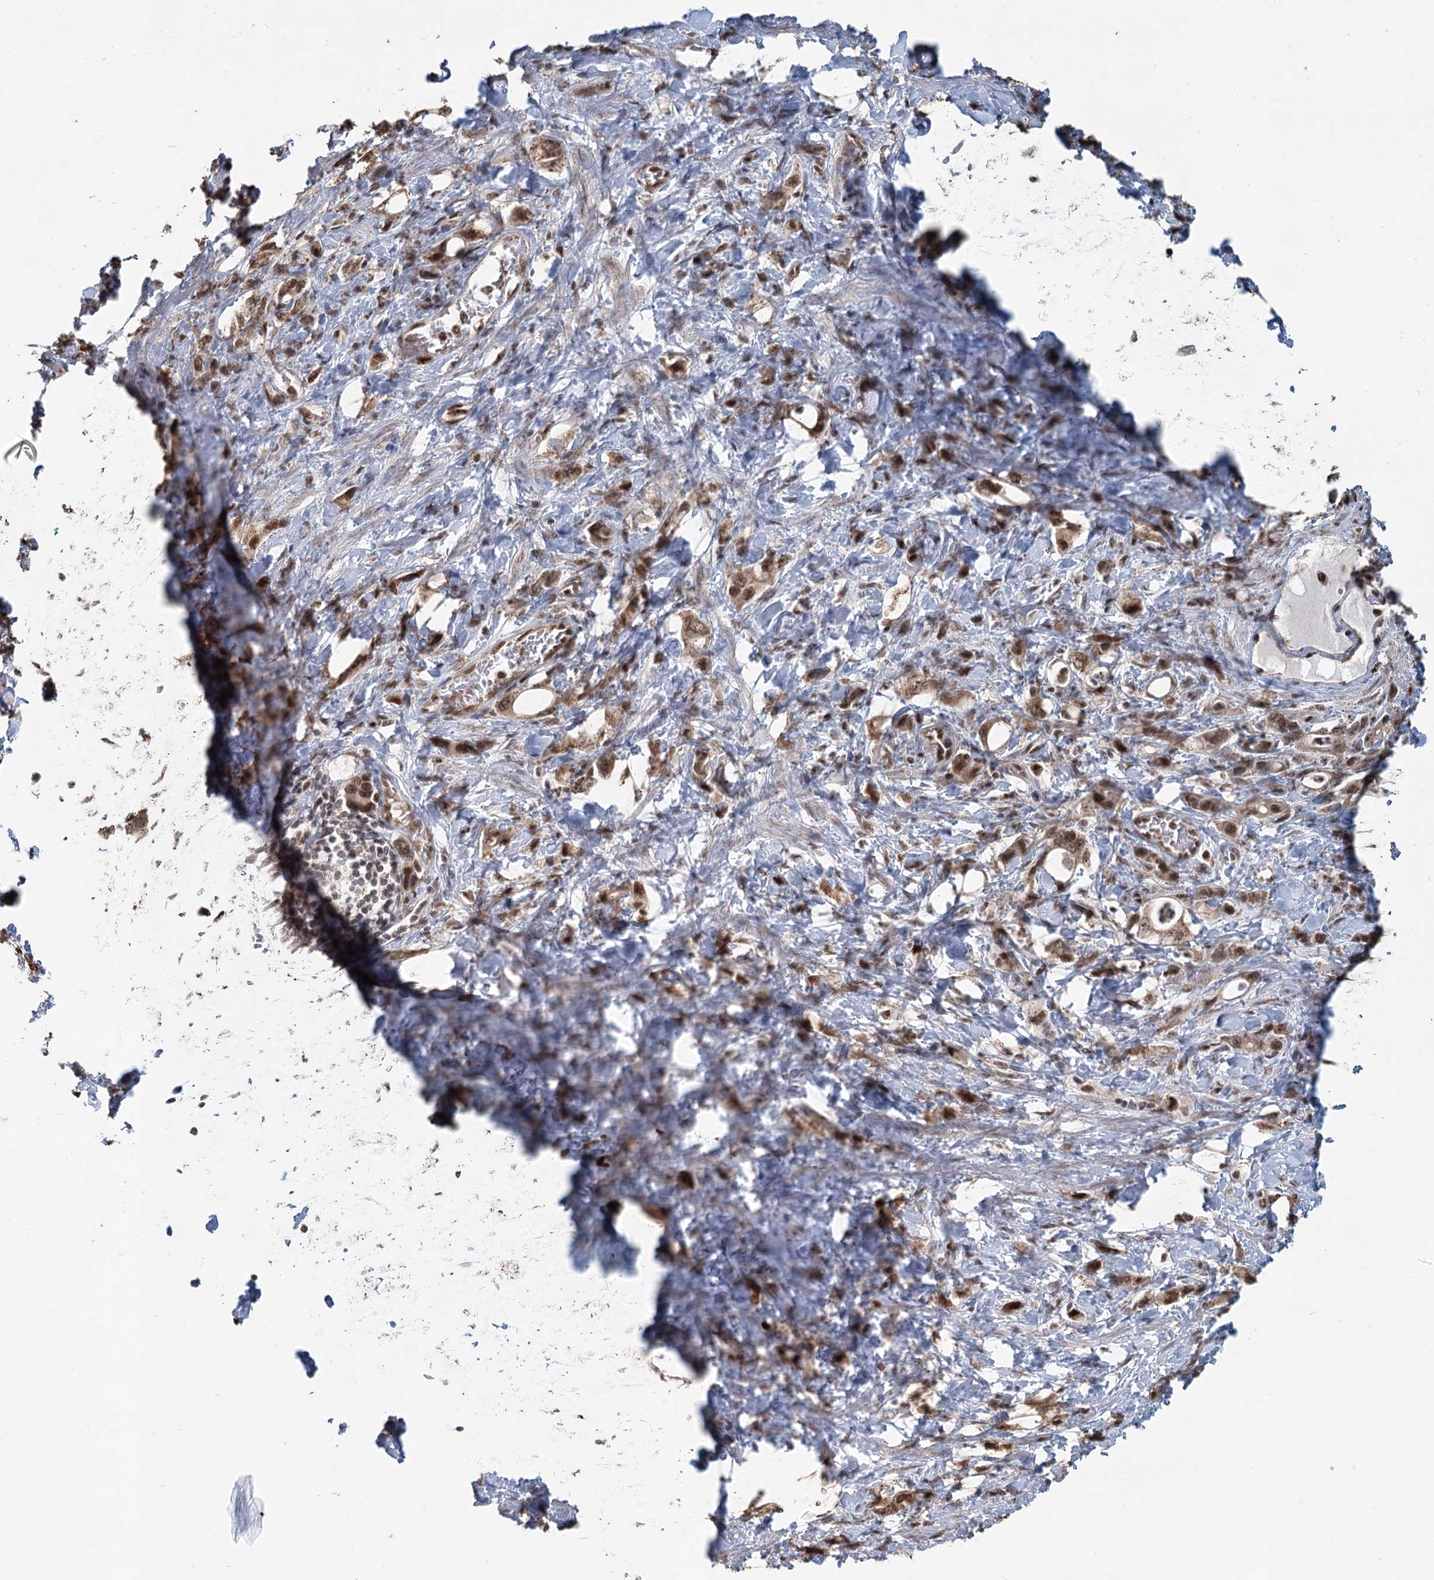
{"staining": {"intensity": "strong", "quantity": ">75%", "location": "cytoplasmic/membranous,nuclear"}, "tissue": "stomach cancer", "cell_type": "Tumor cells", "image_type": "cancer", "snomed": [{"axis": "morphology", "description": "Adenocarcinoma, NOS"}, {"axis": "topography", "description": "Stomach, lower"}], "caption": "Strong cytoplasmic/membranous and nuclear protein expression is present in approximately >75% of tumor cells in stomach cancer. The staining was performed using DAB (3,3'-diaminobenzidine) to visualize the protein expression in brown, while the nuclei were stained in blue with hematoxylin (Magnification: 20x).", "gene": "GPALPP1", "patient": {"sex": "female", "age": 43}}